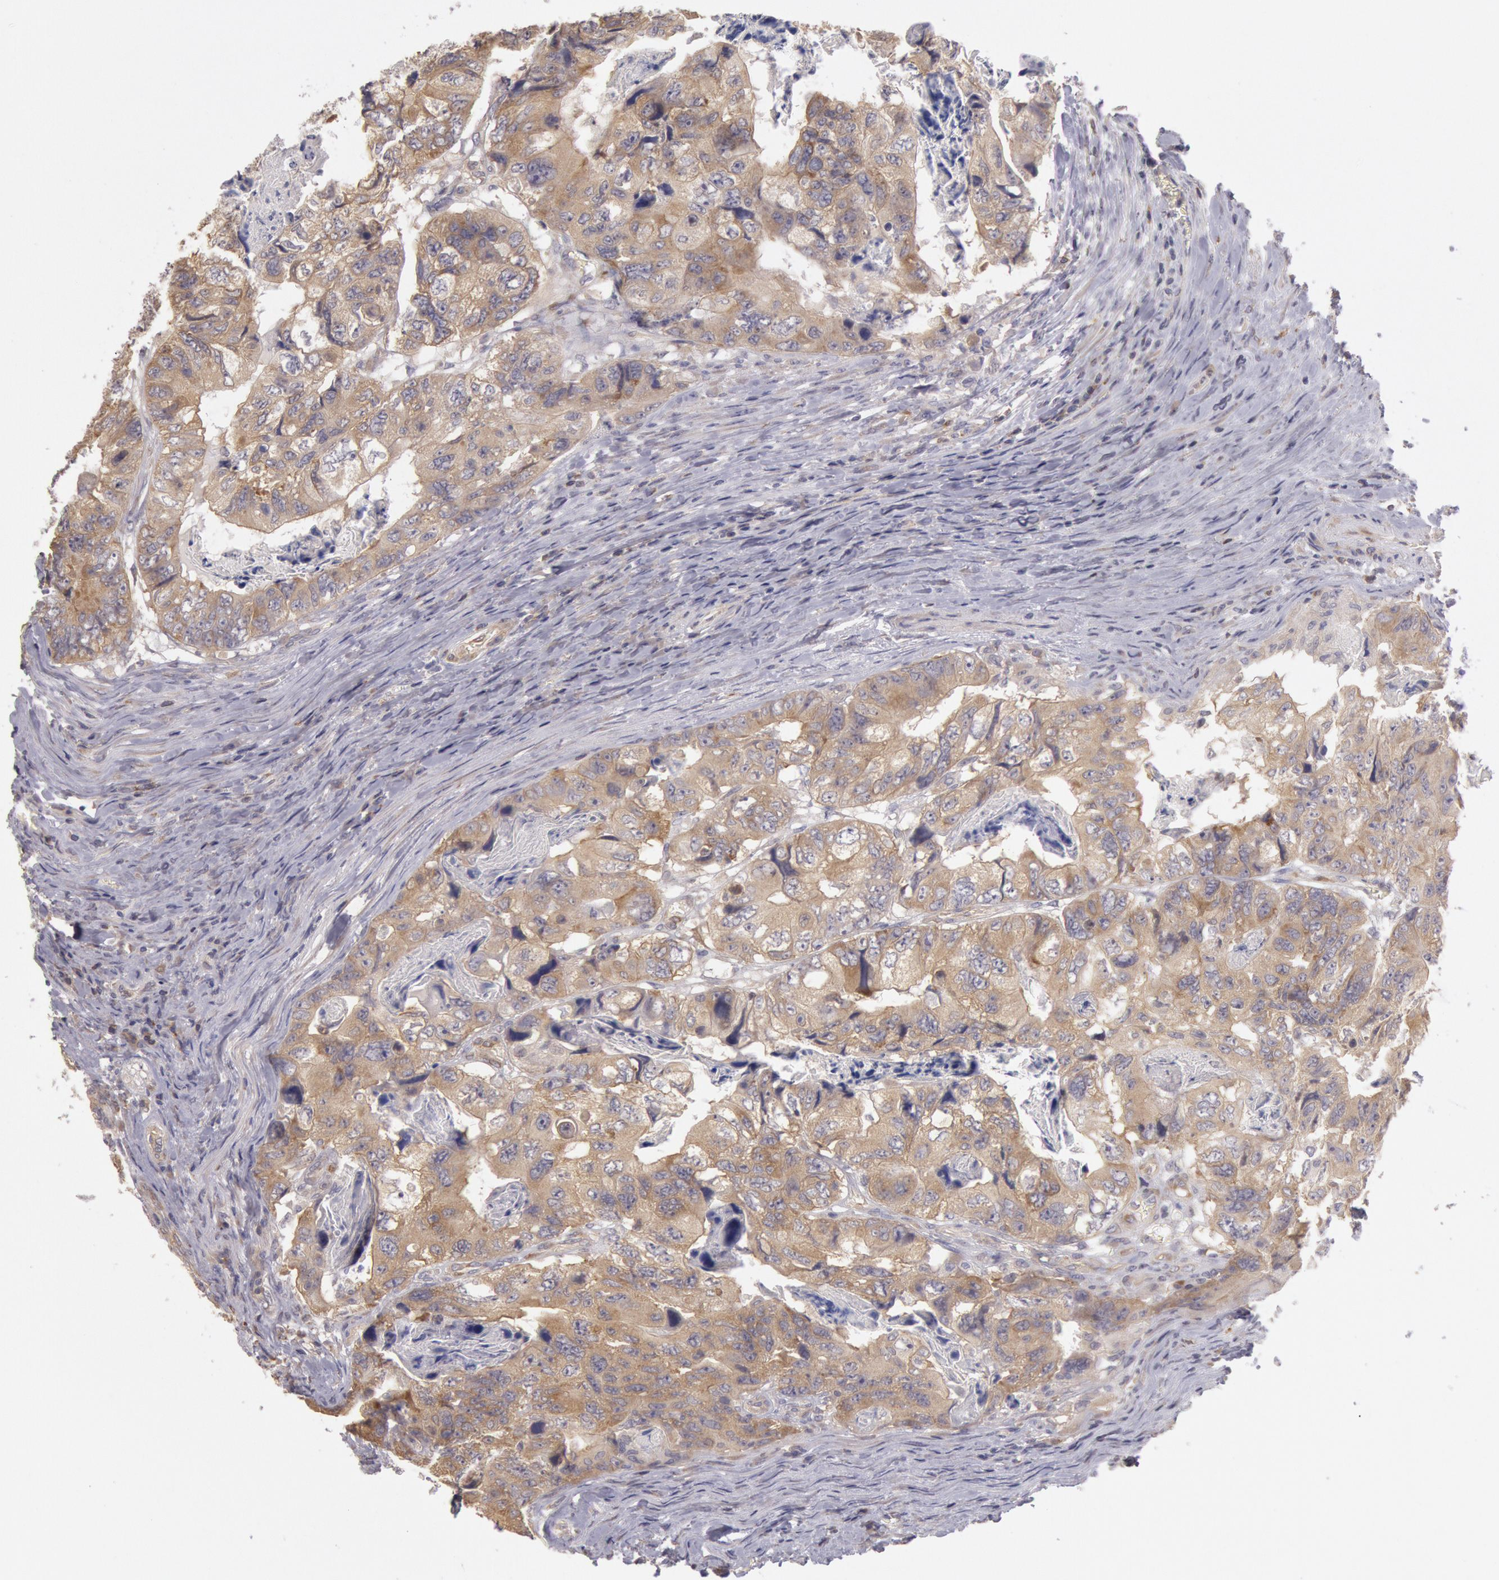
{"staining": {"intensity": "moderate", "quantity": ">75%", "location": "cytoplasmic/membranous"}, "tissue": "colorectal cancer", "cell_type": "Tumor cells", "image_type": "cancer", "snomed": [{"axis": "morphology", "description": "Adenocarcinoma, NOS"}, {"axis": "topography", "description": "Rectum"}], "caption": "Immunohistochemistry staining of colorectal cancer (adenocarcinoma), which demonstrates medium levels of moderate cytoplasmic/membranous expression in approximately >75% of tumor cells indicating moderate cytoplasmic/membranous protein expression. The staining was performed using DAB (3,3'-diaminobenzidine) (brown) for protein detection and nuclei were counterstained in hematoxylin (blue).", "gene": "NMT2", "patient": {"sex": "female", "age": 82}}